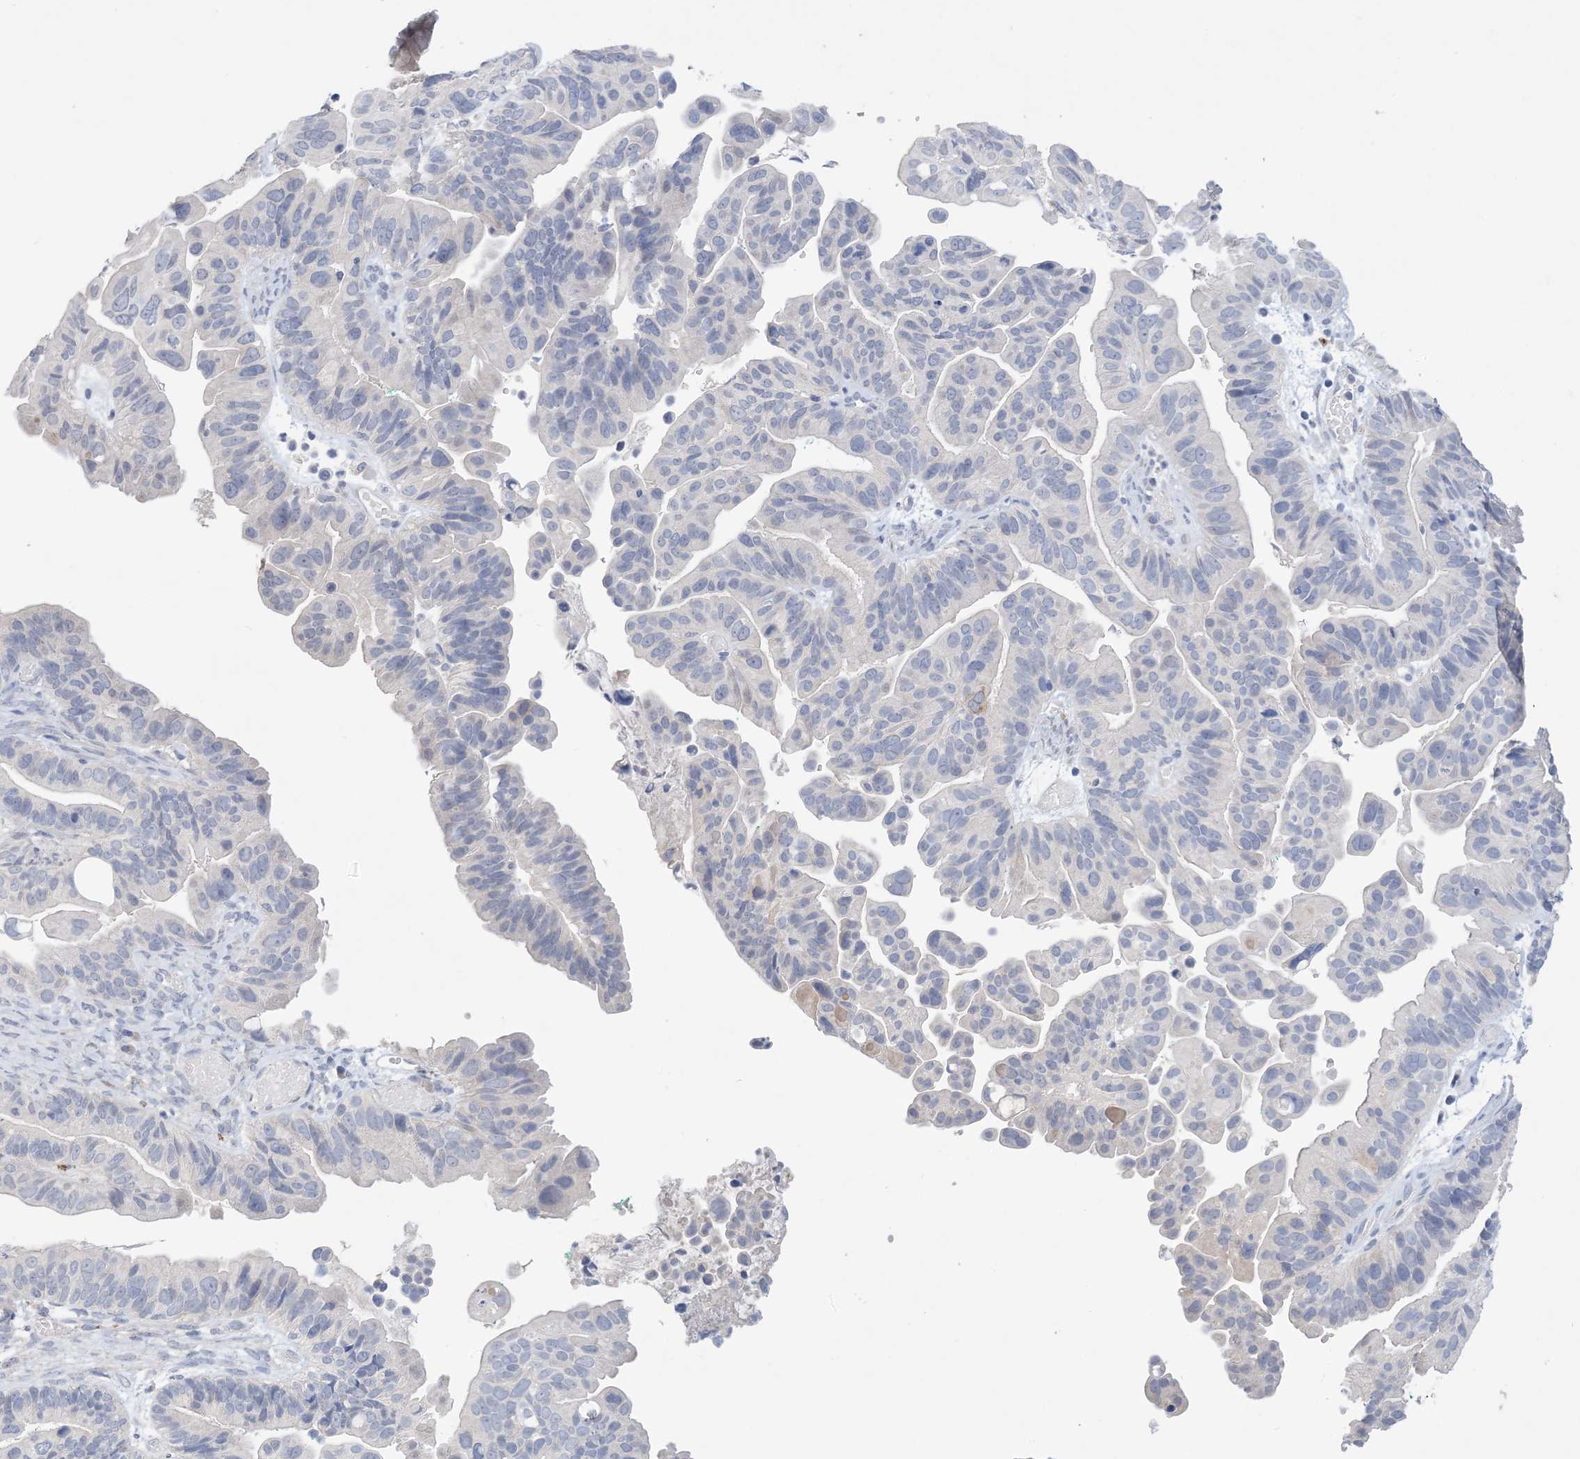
{"staining": {"intensity": "negative", "quantity": "none", "location": "none"}, "tissue": "ovarian cancer", "cell_type": "Tumor cells", "image_type": "cancer", "snomed": [{"axis": "morphology", "description": "Cystadenocarcinoma, serous, NOS"}, {"axis": "topography", "description": "Ovary"}], "caption": "Immunohistochemical staining of serous cystadenocarcinoma (ovarian) demonstrates no significant positivity in tumor cells.", "gene": "DSC3", "patient": {"sex": "female", "age": 56}}